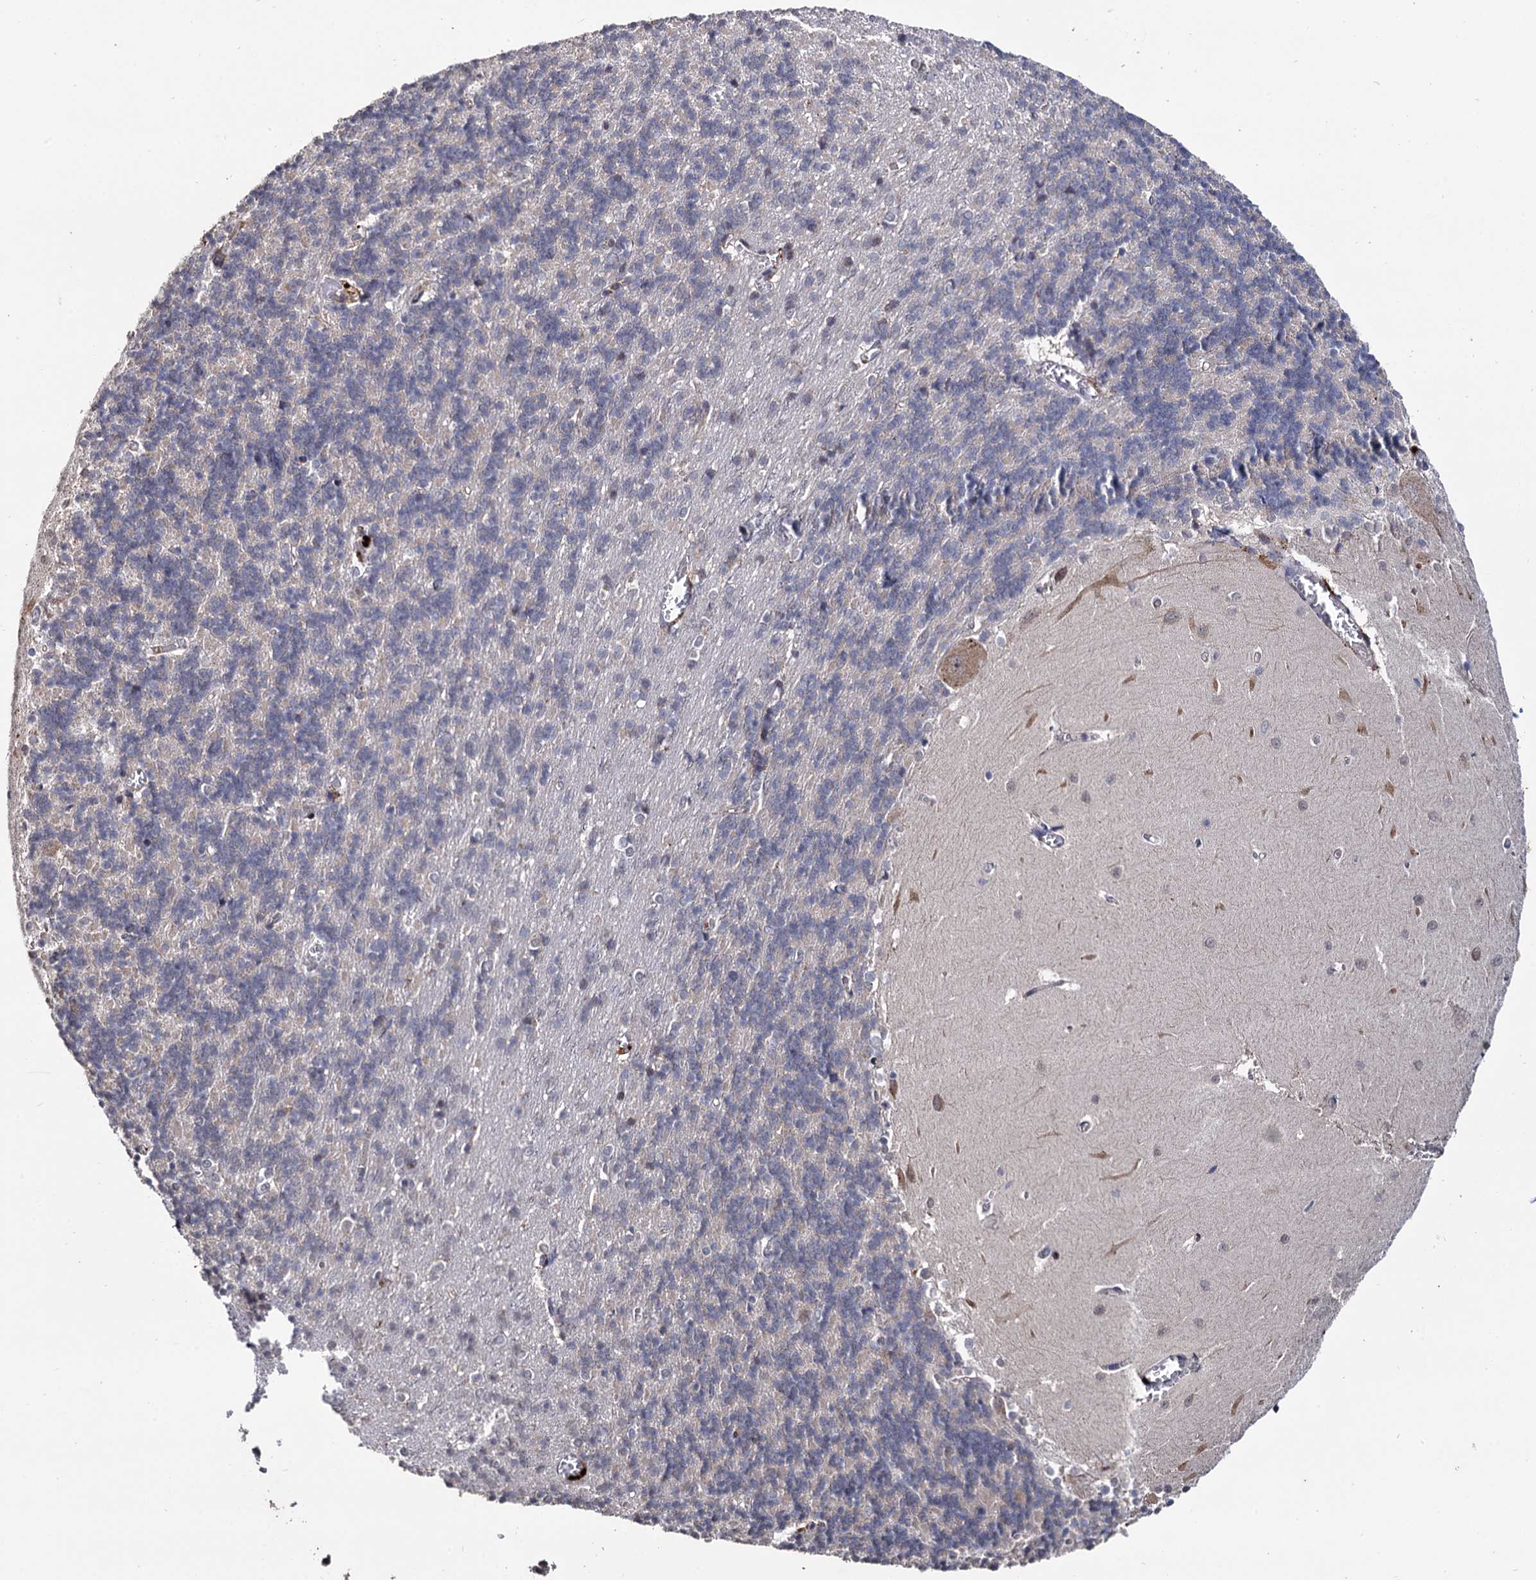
{"staining": {"intensity": "negative", "quantity": "none", "location": "none"}, "tissue": "cerebellum", "cell_type": "Cells in granular layer", "image_type": "normal", "snomed": [{"axis": "morphology", "description": "Normal tissue, NOS"}, {"axis": "topography", "description": "Cerebellum"}], "caption": "A micrograph of cerebellum stained for a protein exhibits no brown staining in cells in granular layer. (Brightfield microscopy of DAB (3,3'-diaminobenzidine) IHC at high magnification).", "gene": "MICAL2", "patient": {"sex": "male", "age": 37}}